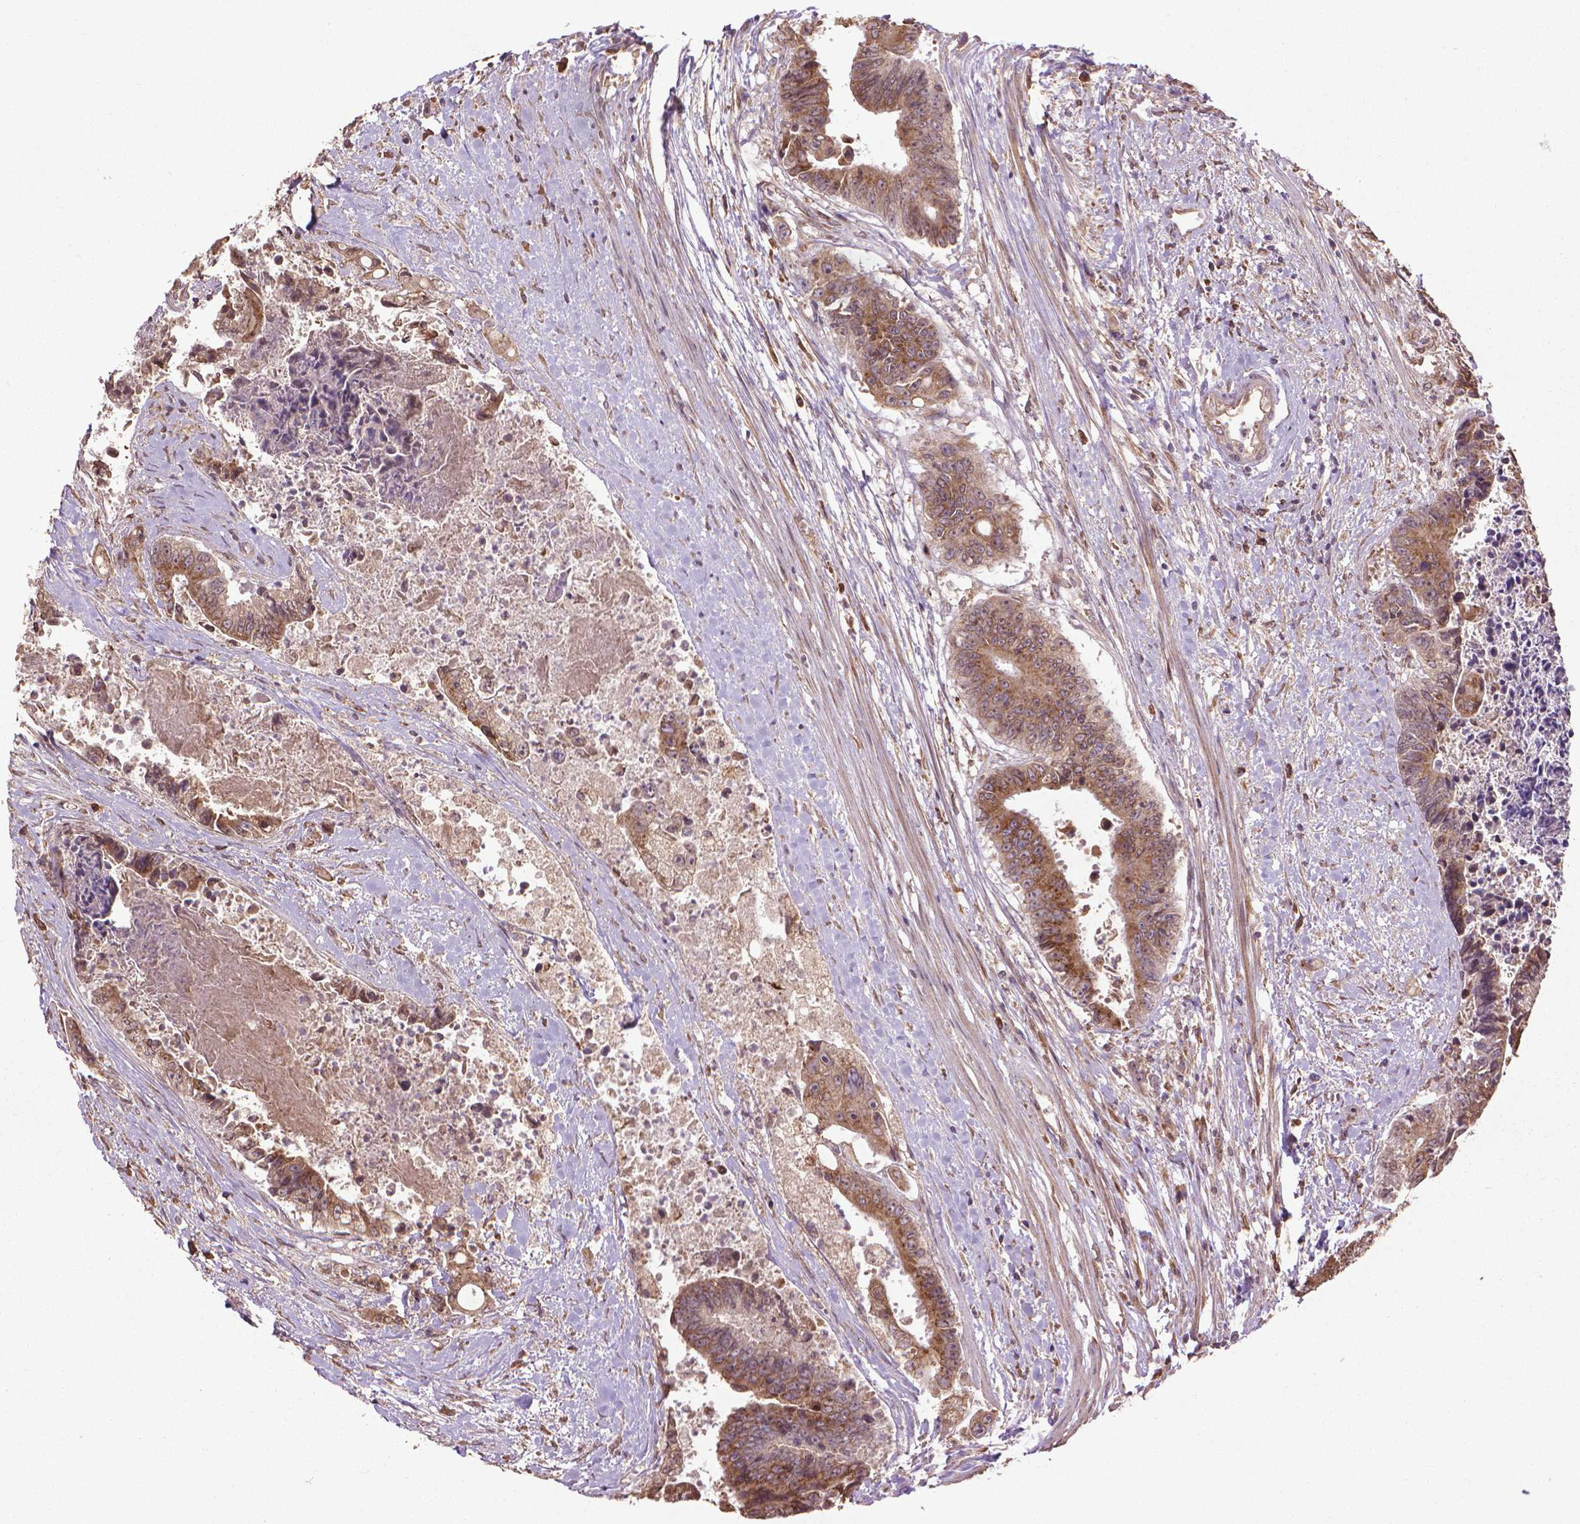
{"staining": {"intensity": "moderate", "quantity": ">75%", "location": "cytoplasmic/membranous"}, "tissue": "colorectal cancer", "cell_type": "Tumor cells", "image_type": "cancer", "snomed": [{"axis": "morphology", "description": "Adenocarcinoma, NOS"}, {"axis": "topography", "description": "Rectum"}], "caption": "Immunohistochemical staining of colorectal adenocarcinoma exhibits moderate cytoplasmic/membranous protein staining in approximately >75% of tumor cells.", "gene": "GAS1", "patient": {"sex": "male", "age": 54}}